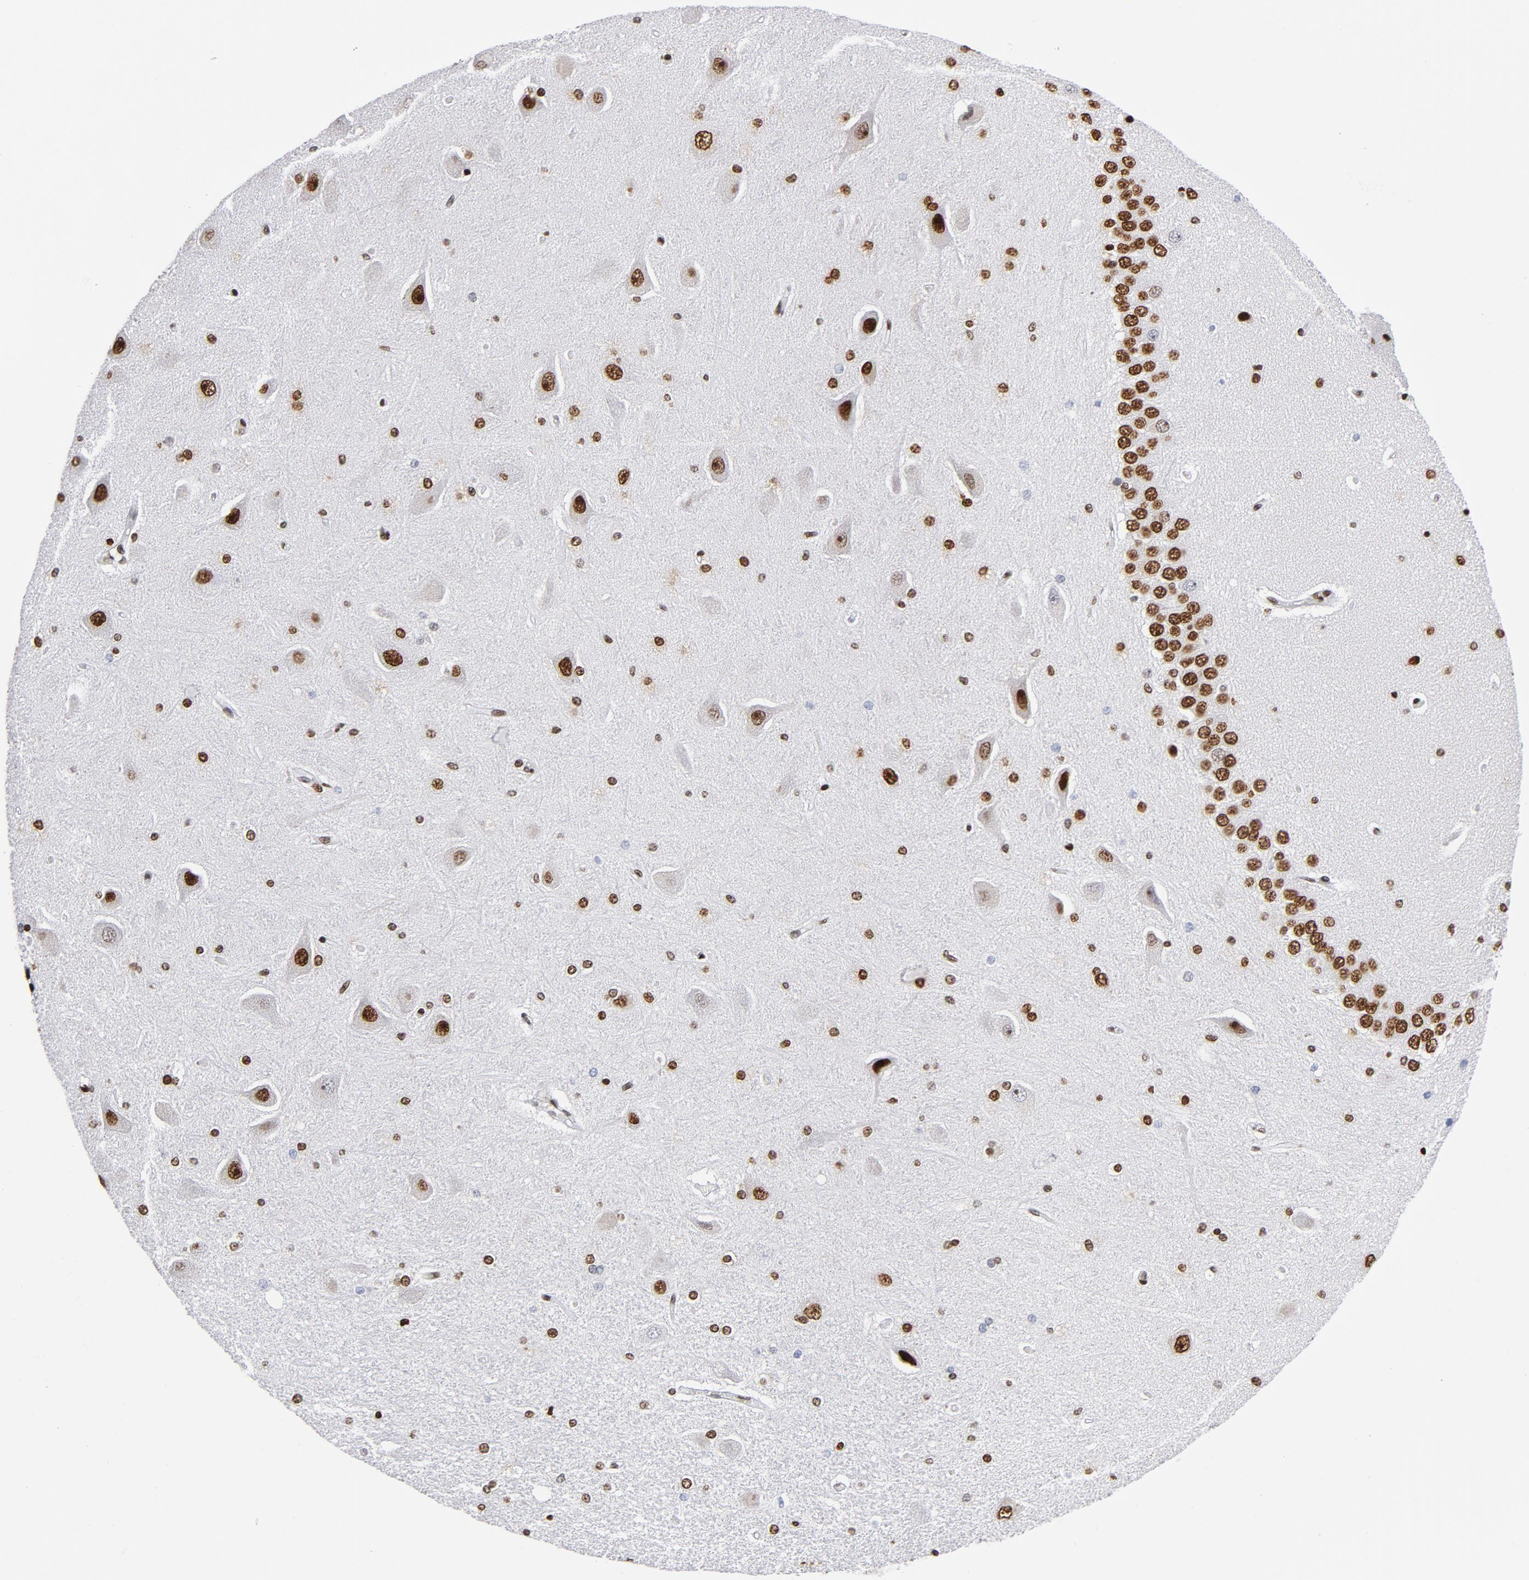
{"staining": {"intensity": "strong", "quantity": "25%-75%", "location": "nuclear"}, "tissue": "hippocampus", "cell_type": "Glial cells", "image_type": "normal", "snomed": [{"axis": "morphology", "description": "Normal tissue, NOS"}, {"axis": "topography", "description": "Hippocampus"}], "caption": "Strong nuclear positivity for a protein is appreciated in approximately 25%-75% of glial cells of unremarkable hippocampus using immunohistochemistry (IHC).", "gene": "TOP2B", "patient": {"sex": "female", "age": 54}}